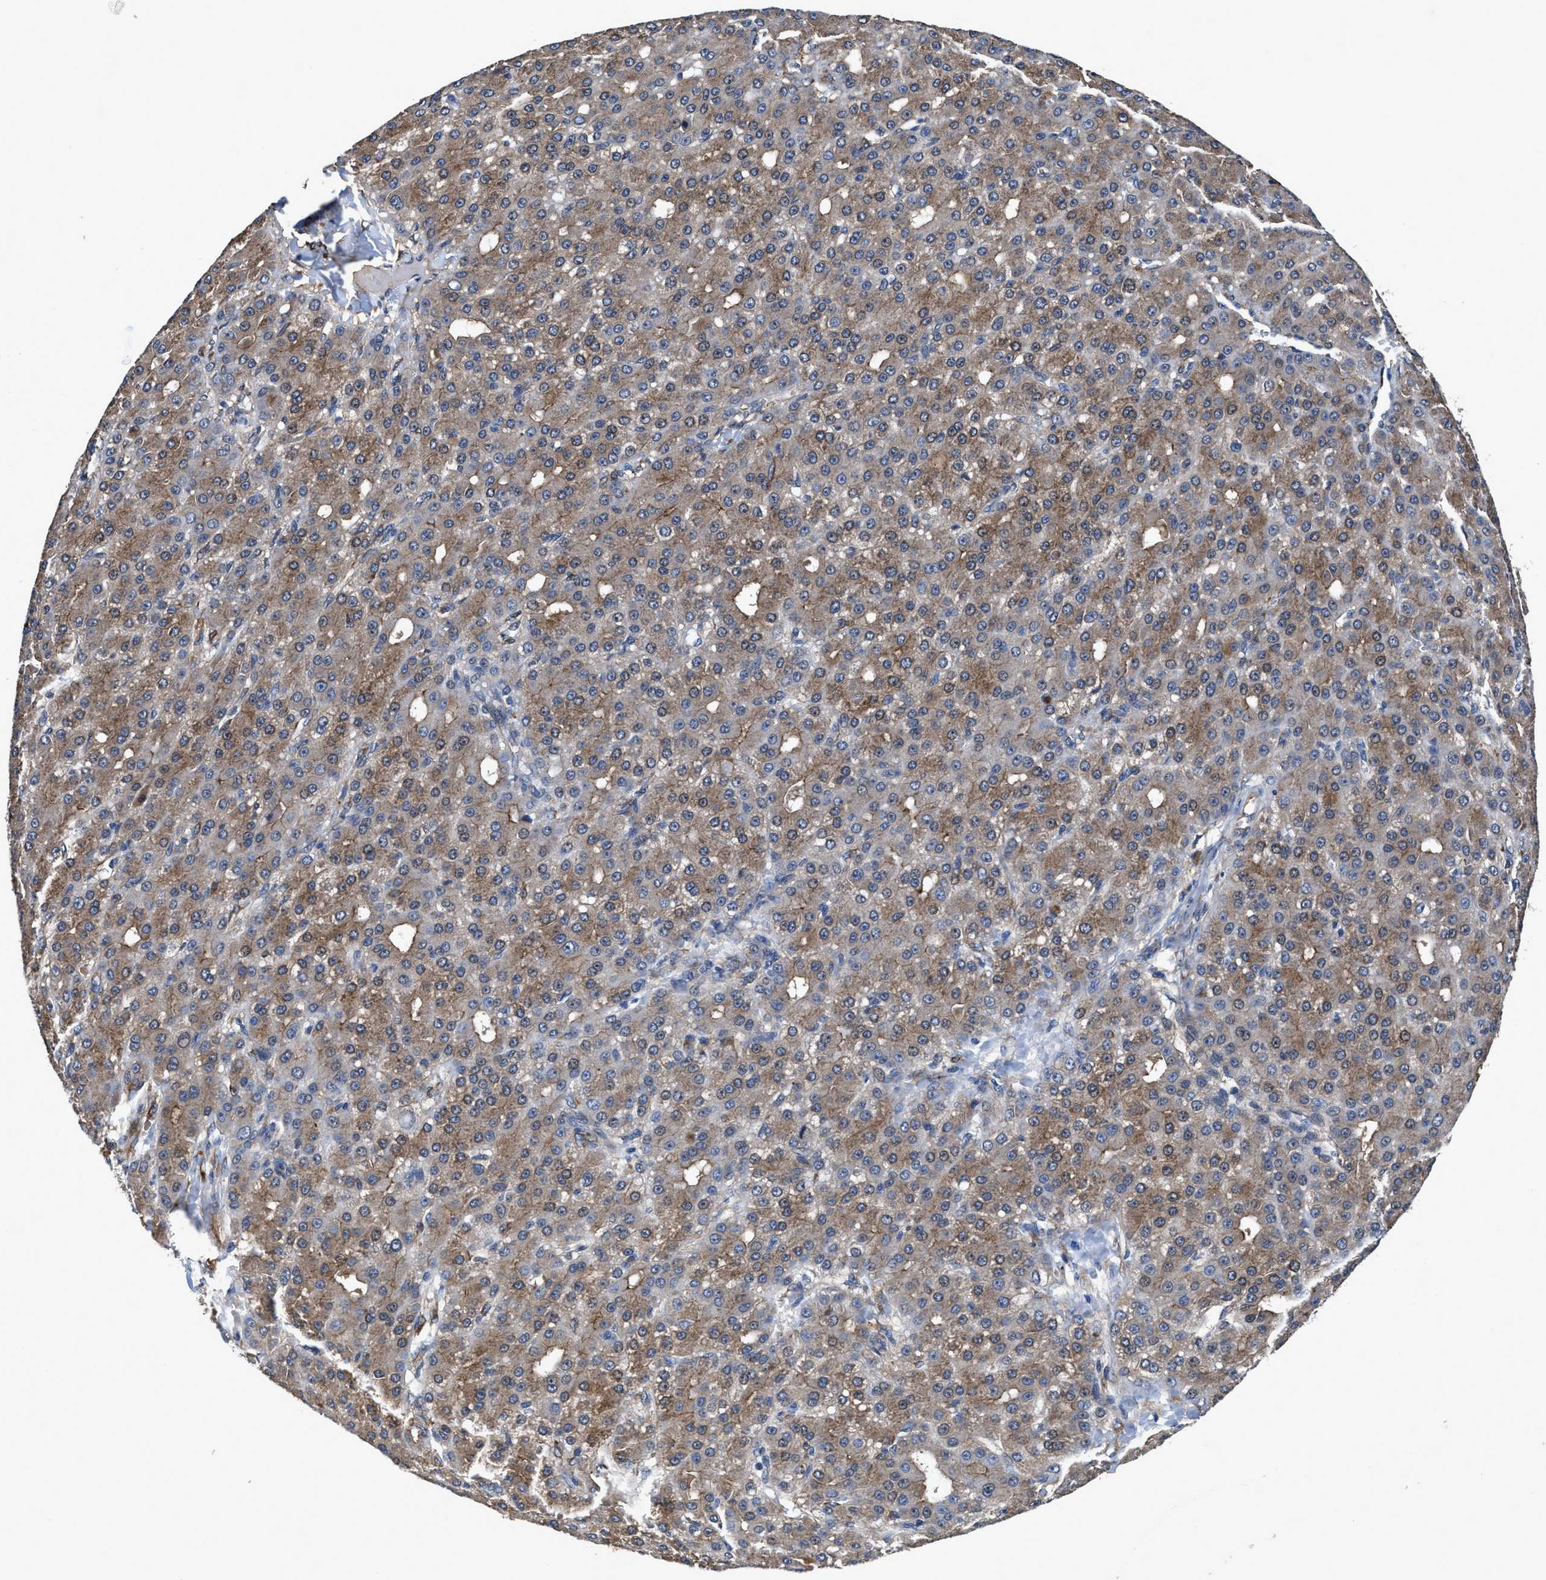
{"staining": {"intensity": "moderate", "quantity": ">75%", "location": "cytoplasmic/membranous"}, "tissue": "liver cancer", "cell_type": "Tumor cells", "image_type": "cancer", "snomed": [{"axis": "morphology", "description": "Carcinoma, Hepatocellular, NOS"}, {"axis": "topography", "description": "Liver"}], "caption": "Immunohistochemical staining of human liver cancer shows medium levels of moderate cytoplasmic/membranous protein staining in approximately >75% of tumor cells.", "gene": "IDNK", "patient": {"sex": "male", "age": 67}}